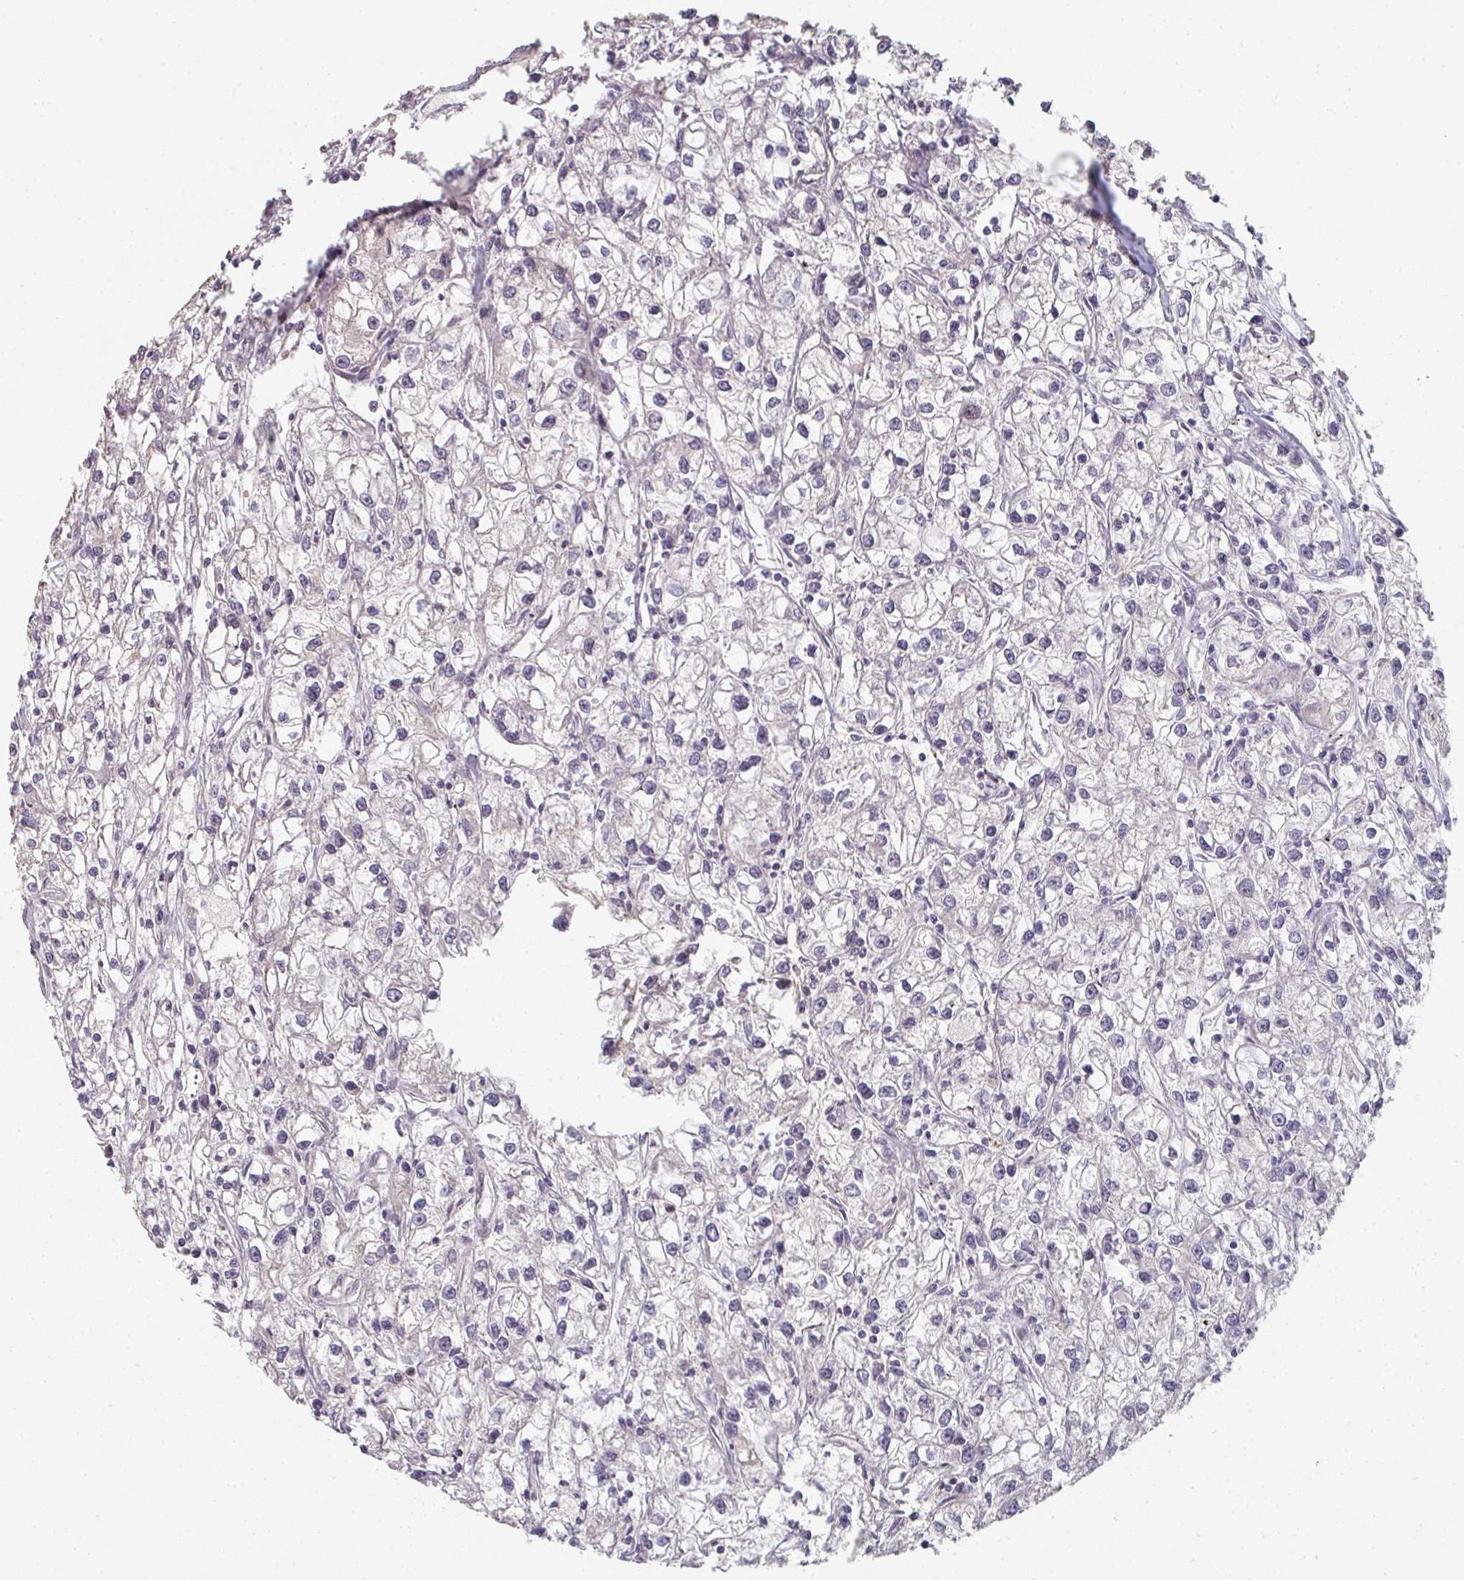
{"staining": {"intensity": "negative", "quantity": "none", "location": "none"}, "tissue": "renal cancer", "cell_type": "Tumor cells", "image_type": "cancer", "snomed": [{"axis": "morphology", "description": "Adenocarcinoma, NOS"}, {"axis": "topography", "description": "Kidney"}], "caption": "Tumor cells are negative for protein expression in human renal cancer (adenocarcinoma).", "gene": "A1CF", "patient": {"sex": "female", "age": 59}}